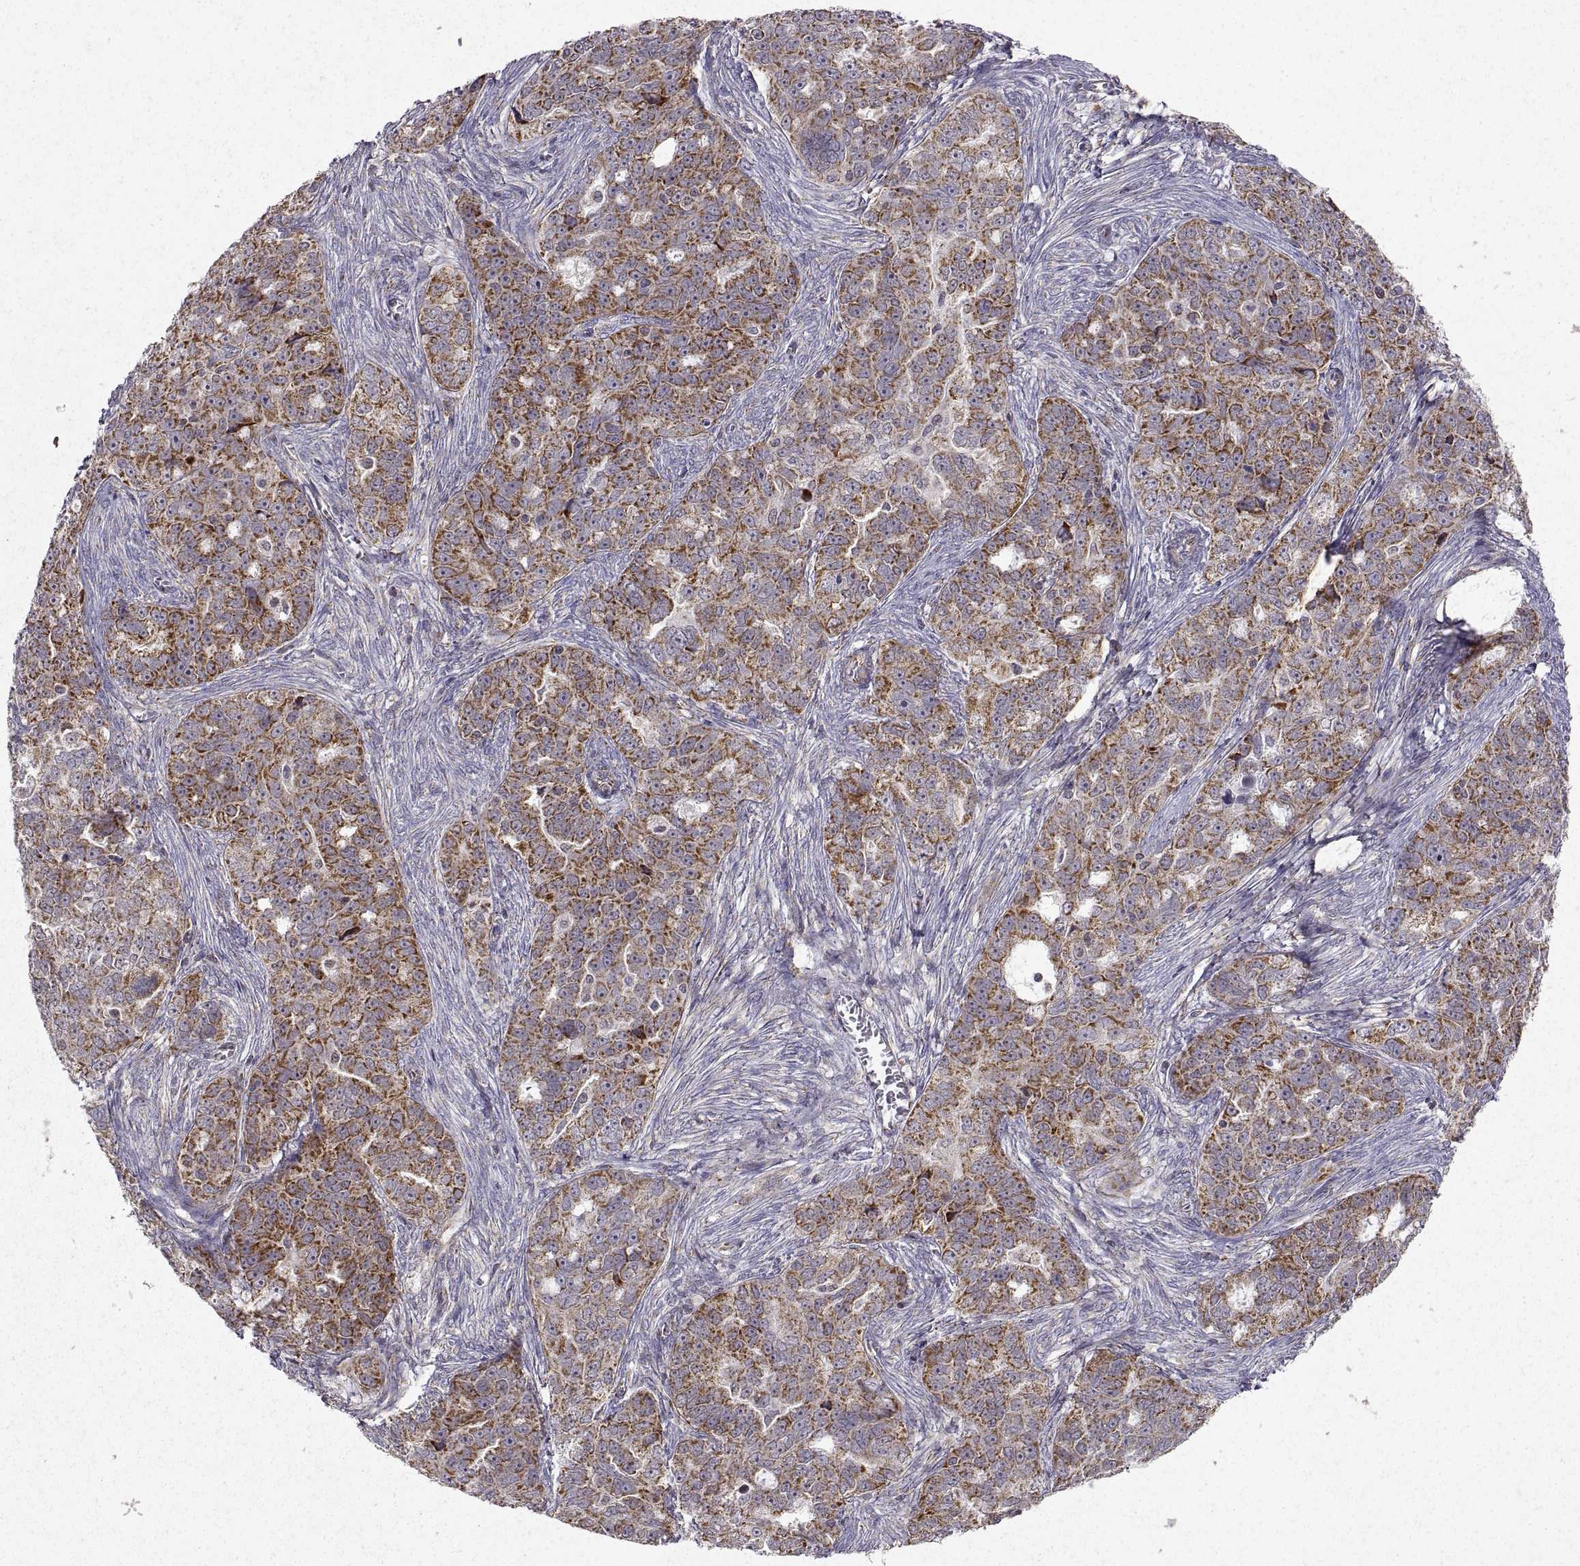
{"staining": {"intensity": "moderate", "quantity": "25%-75%", "location": "cytoplasmic/membranous"}, "tissue": "ovarian cancer", "cell_type": "Tumor cells", "image_type": "cancer", "snomed": [{"axis": "morphology", "description": "Cystadenocarcinoma, serous, NOS"}, {"axis": "topography", "description": "Ovary"}], "caption": "Ovarian cancer (serous cystadenocarcinoma) stained for a protein (brown) shows moderate cytoplasmic/membranous positive staining in about 25%-75% of tumor cells.", "gene": "MANBAL", "patient": {"sex": "female", "age": 51}}